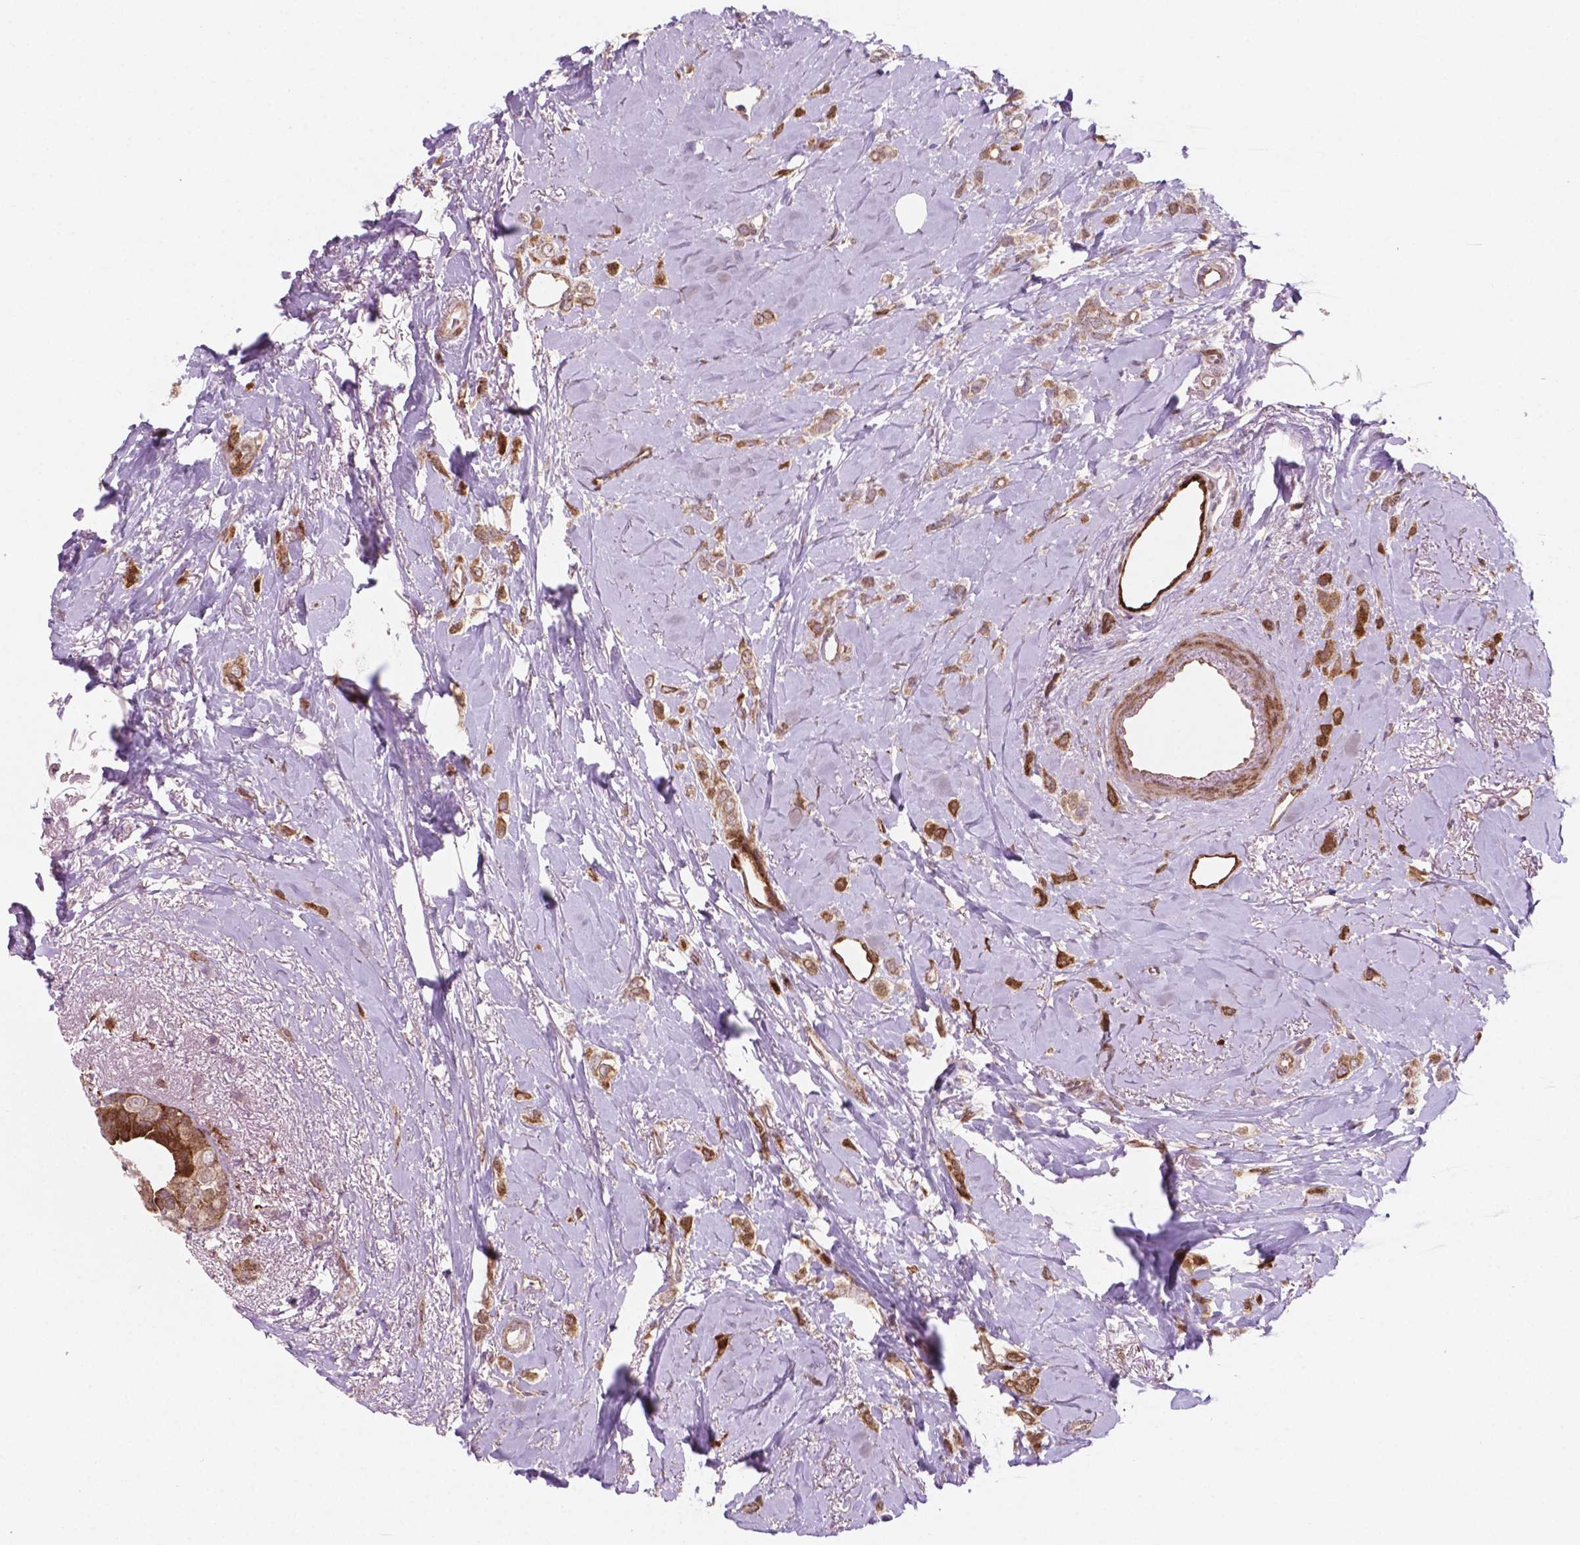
{"staining": {"intensity": "strong", "quantity": "25%-75%", "location": "cytoplasmic/membranous"}, "tissue": "breast cancer", "cell_type": "Tumor cells", "image_type": "cancer", "snomed": [{"axis": "morphology", "description": "Lobular carcinoma"}, {"axis": "topography", "description": "Breast"}], "caption": "The micrograph reveals staining of lobular carcinoma (breast), revealing strong cytoplasmic/membranous protein positivity (brown color) within tumor cells. (DAB (3,3'-diaminobenzidine) = brown stain, brightfield microscopy at high magnification).", "gene": "LDHA", "patient": {"sex": "female", "age": 66}}